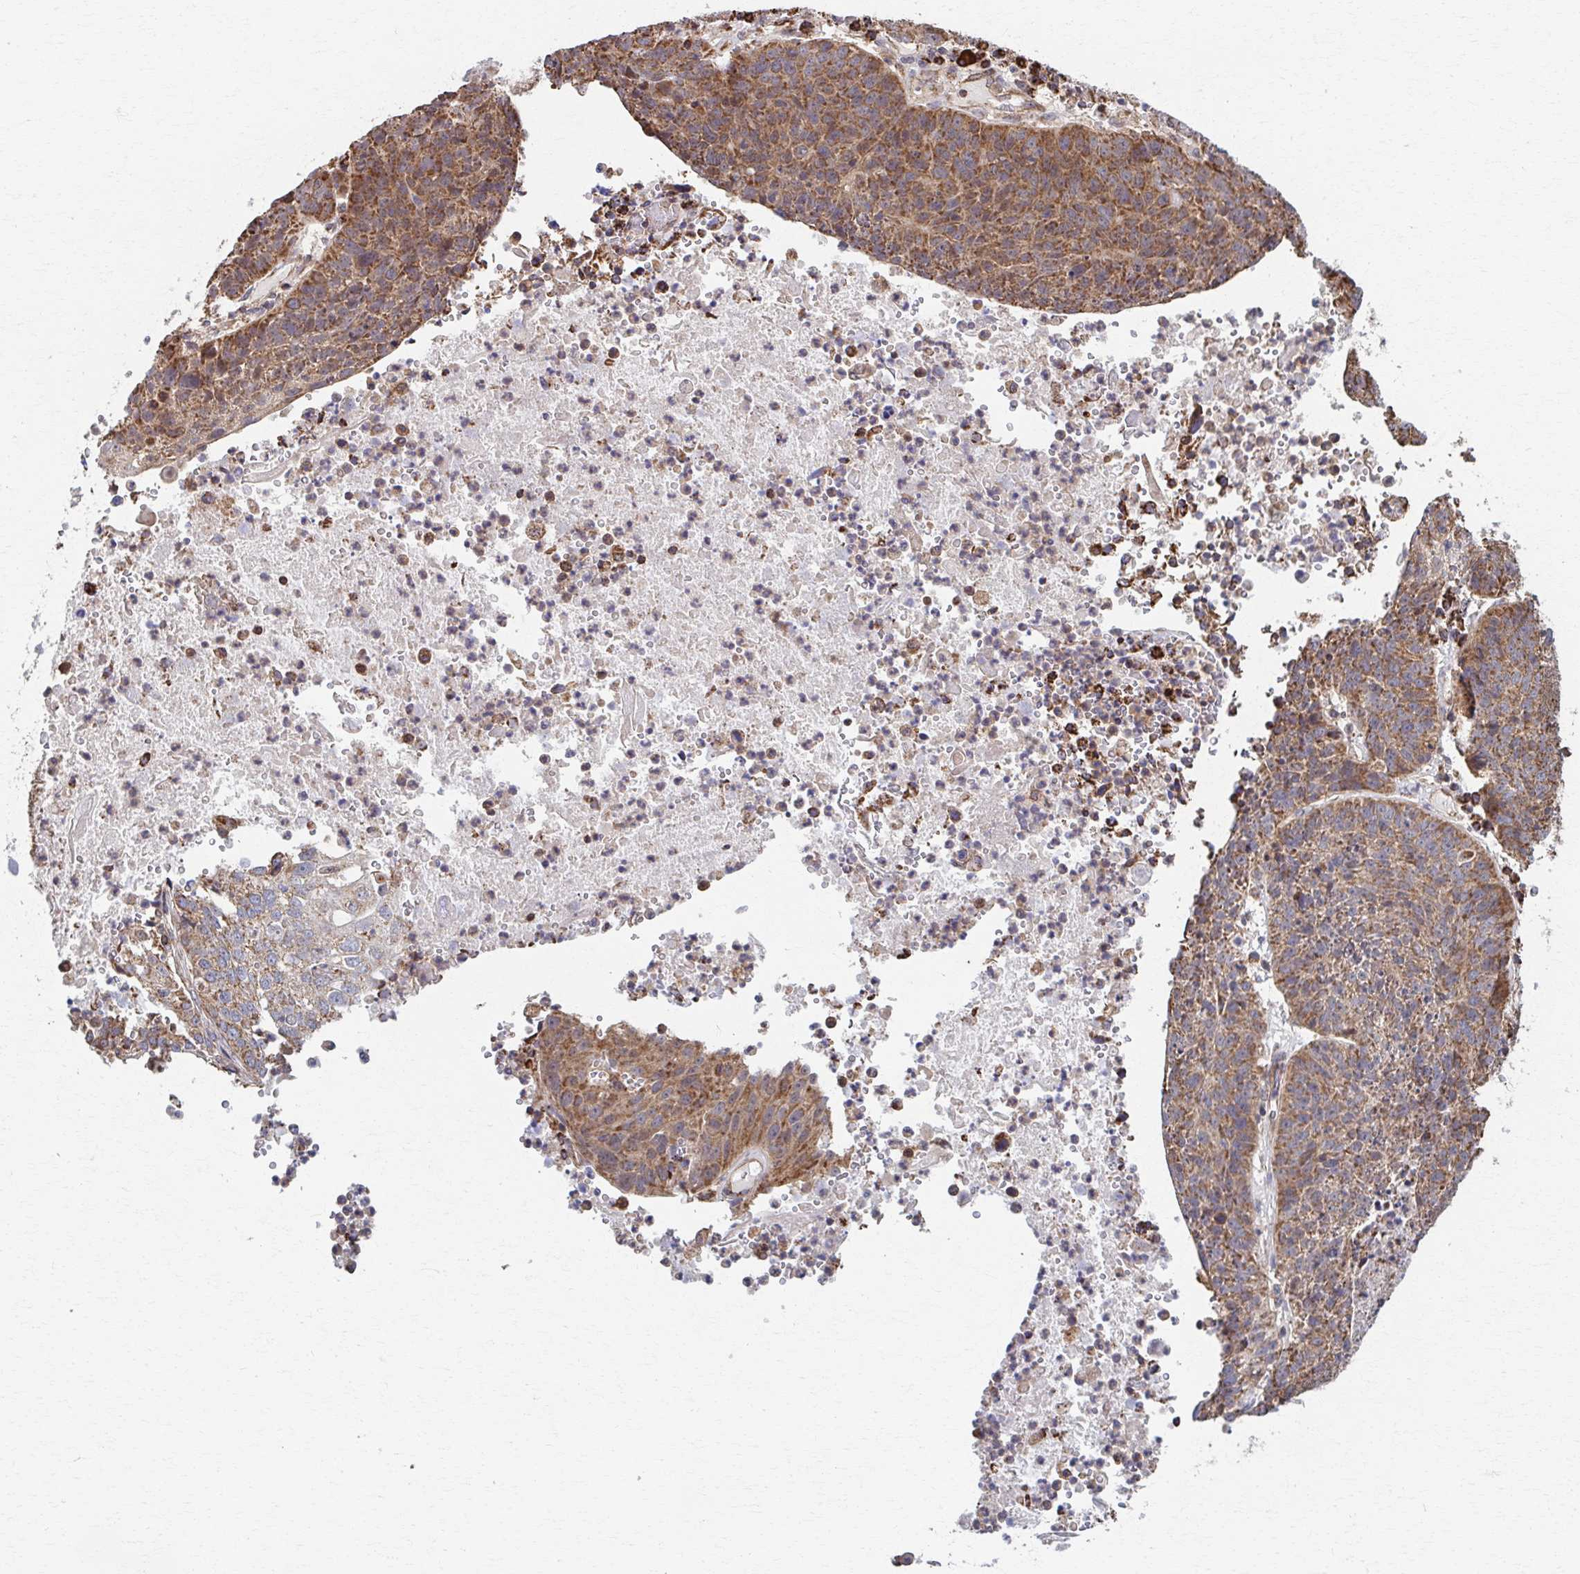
{"staining": {"intensity": "moderate", "quantity": "25%-75%", "location": "cytoplasmic/membranous"}, "tissue": "lung cancer", "cell_type": "Tumor cells", "image_type": "cancer", "snomed": [{"axis": "morphology", "description": "Squamous cell carcinoma, NOS"}, {"axis": "topography", "description": "Lung"}], "caption": "Human lung cancer stained for a protein (brown) shows moderate cytoplasmic/membranous positive expression in approximately 25%-75% of tumor cells.", "gene": "KLHL34", "patient": {"sex": "male", "age": 63}}